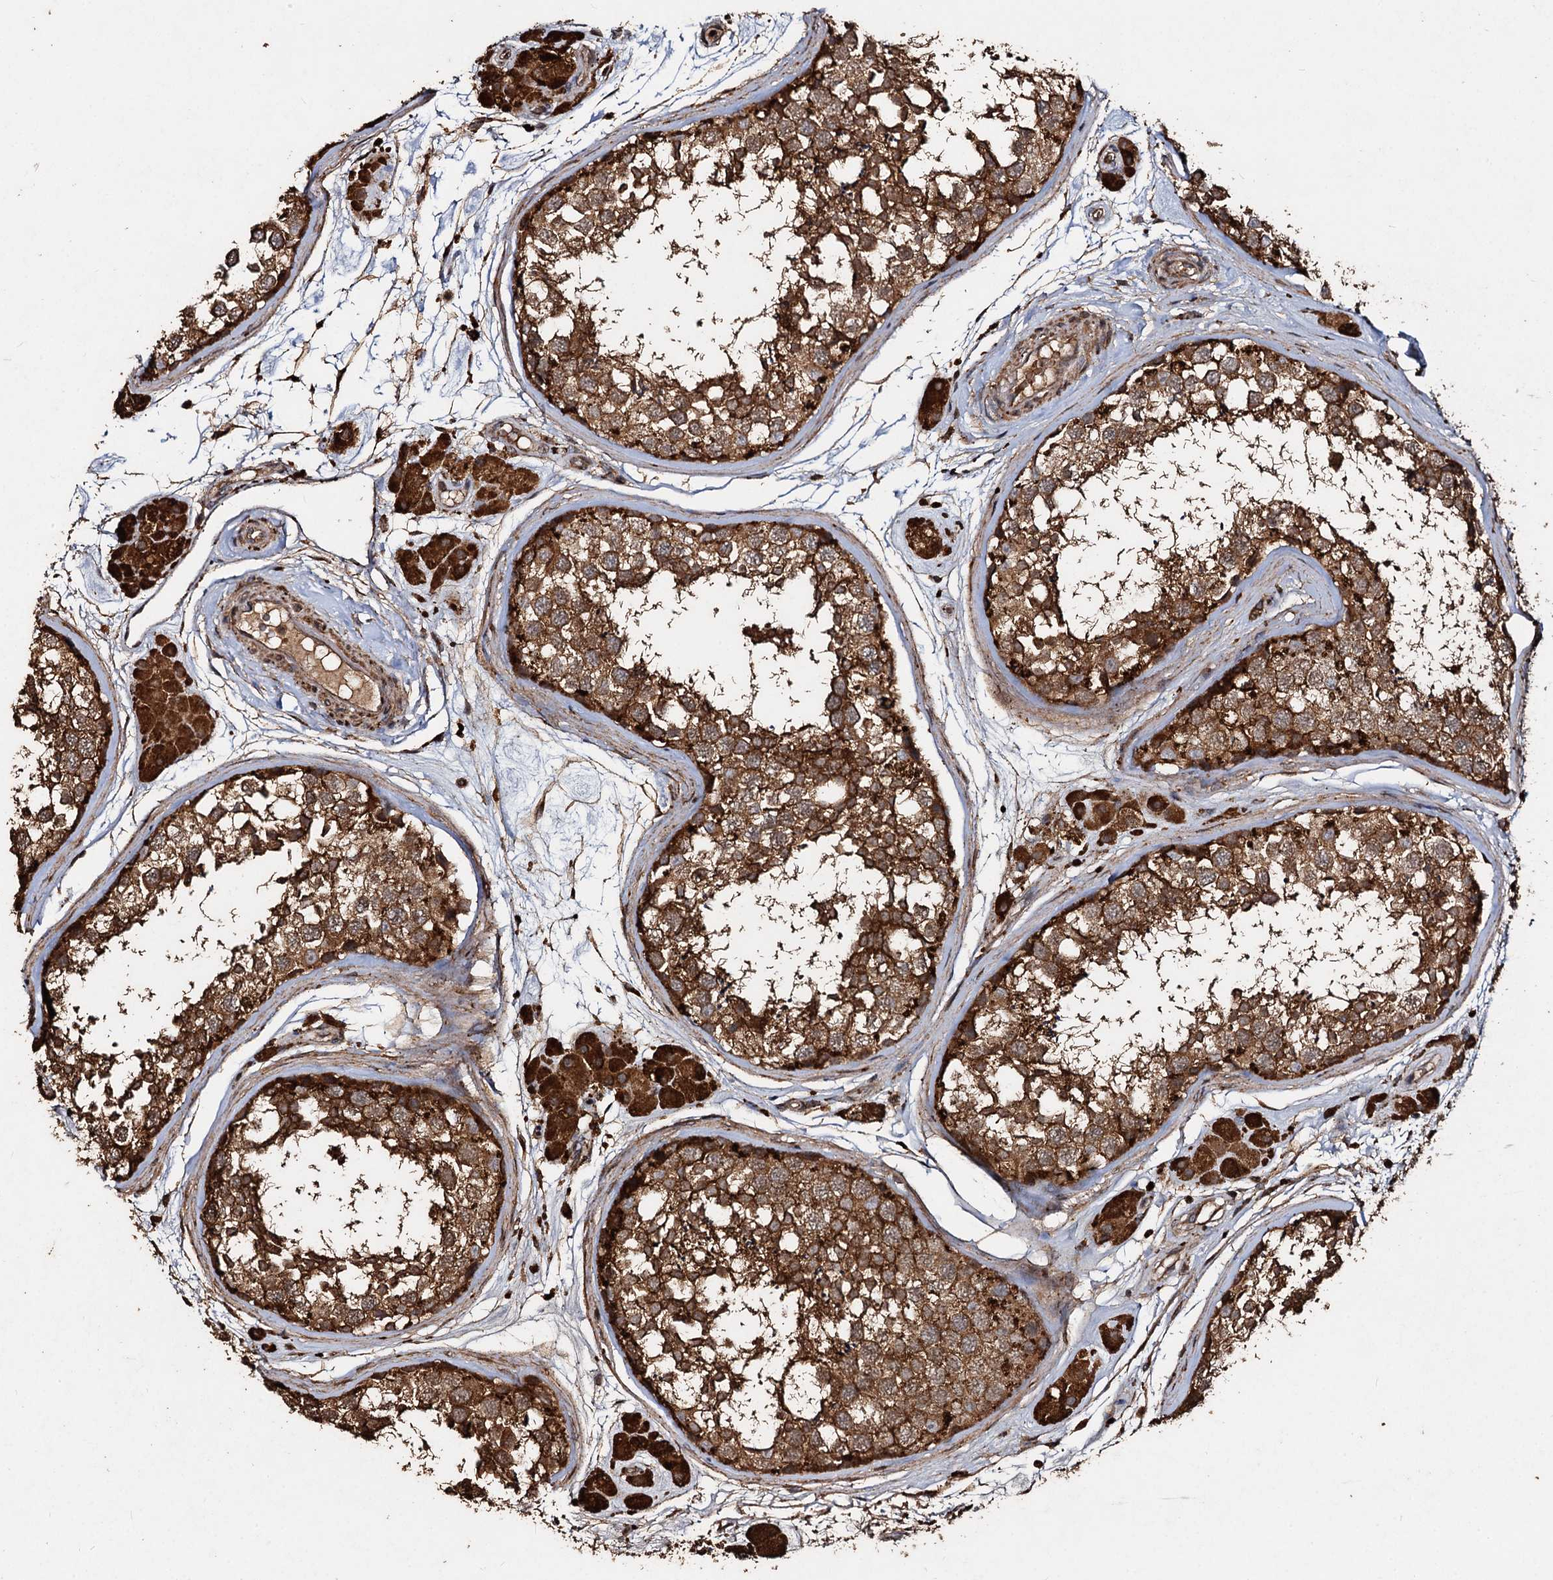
{"staining": {"intensity": "strong", "quantity": ">75%", "location": "cytoplasmic/membranous"}, "tissue": "testis", "cell_type": "Cells in seminiferous ducts", "image_type": "normal", "snomed": [{"axis": "morphology", "description": "Normal tissue, NOS"}, {"axis": "topography", "description": "Testis"}], "caption": "This histopathology image demonstrates immunohistochemistry (IHC) staining of benign human testis, with high strong cytoplasmic/membranous positivity in about >75% of cells in seminiferous ducts.", "gene": "NOTCH2NLA", "patient": {"sex": "male", "age": 56}}